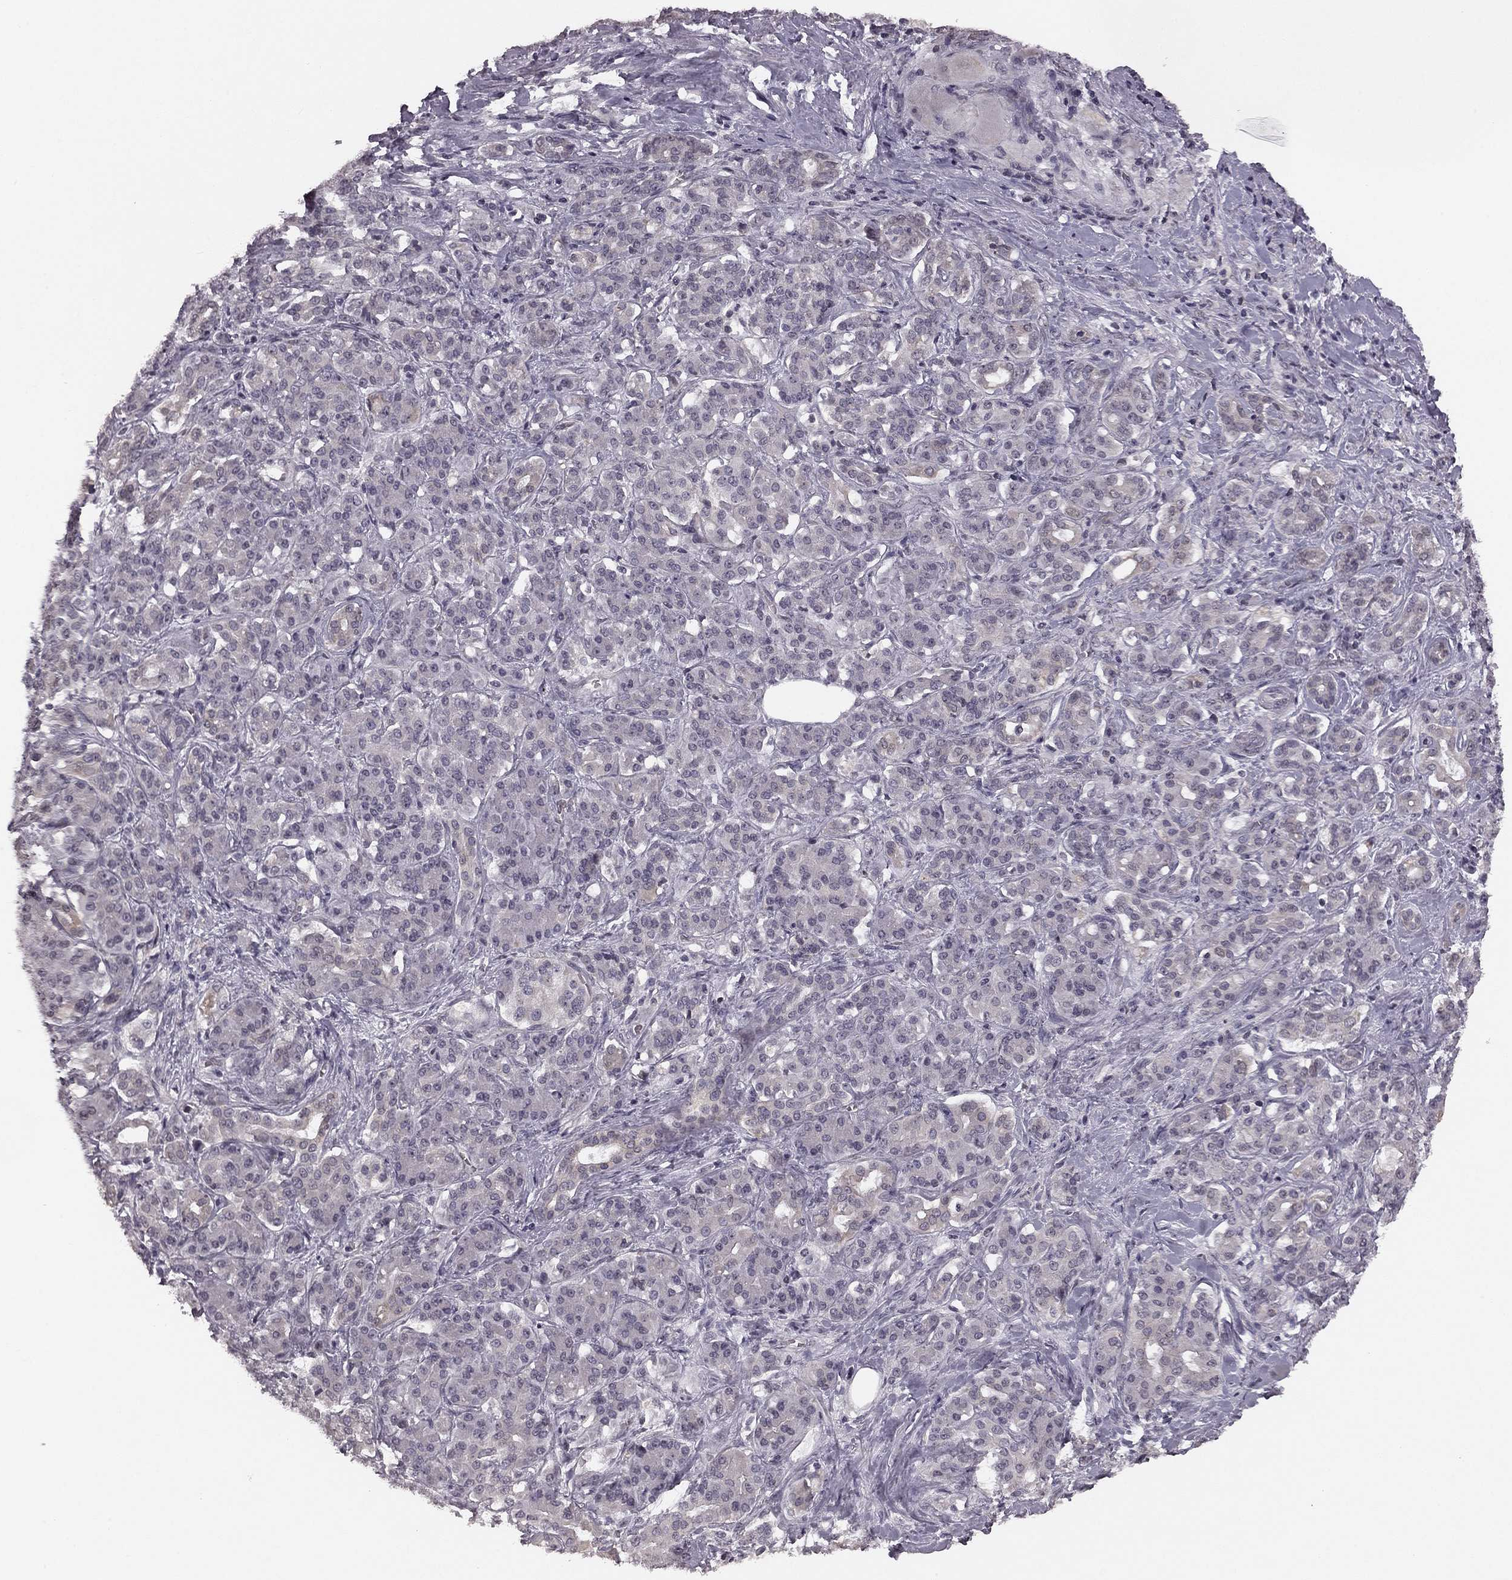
{"staining": {"intensity": "weak", "quantity": "<25%", "location": "cytoplasmic/membranous"}, "tissue": "pancreatic cancer", "cell_type": "Tumor cells", "image_type": "cancer", "snomed": [{"axis": "morphology", "description": "Normal tissue, NOS"}, {"axis": "morphology", "description": "Inflammation, NOS"}, {"axis": "morphology", "description": "Adenocarcinoma, NOS"}, {"axis": "topography", "description": "Pancreas"}], "caption": "Tumor cells show no significant staining in pancreatic adenocarcinoma.", "gene": "HCN4", "patient": {"sex": "male", "age": 57}}